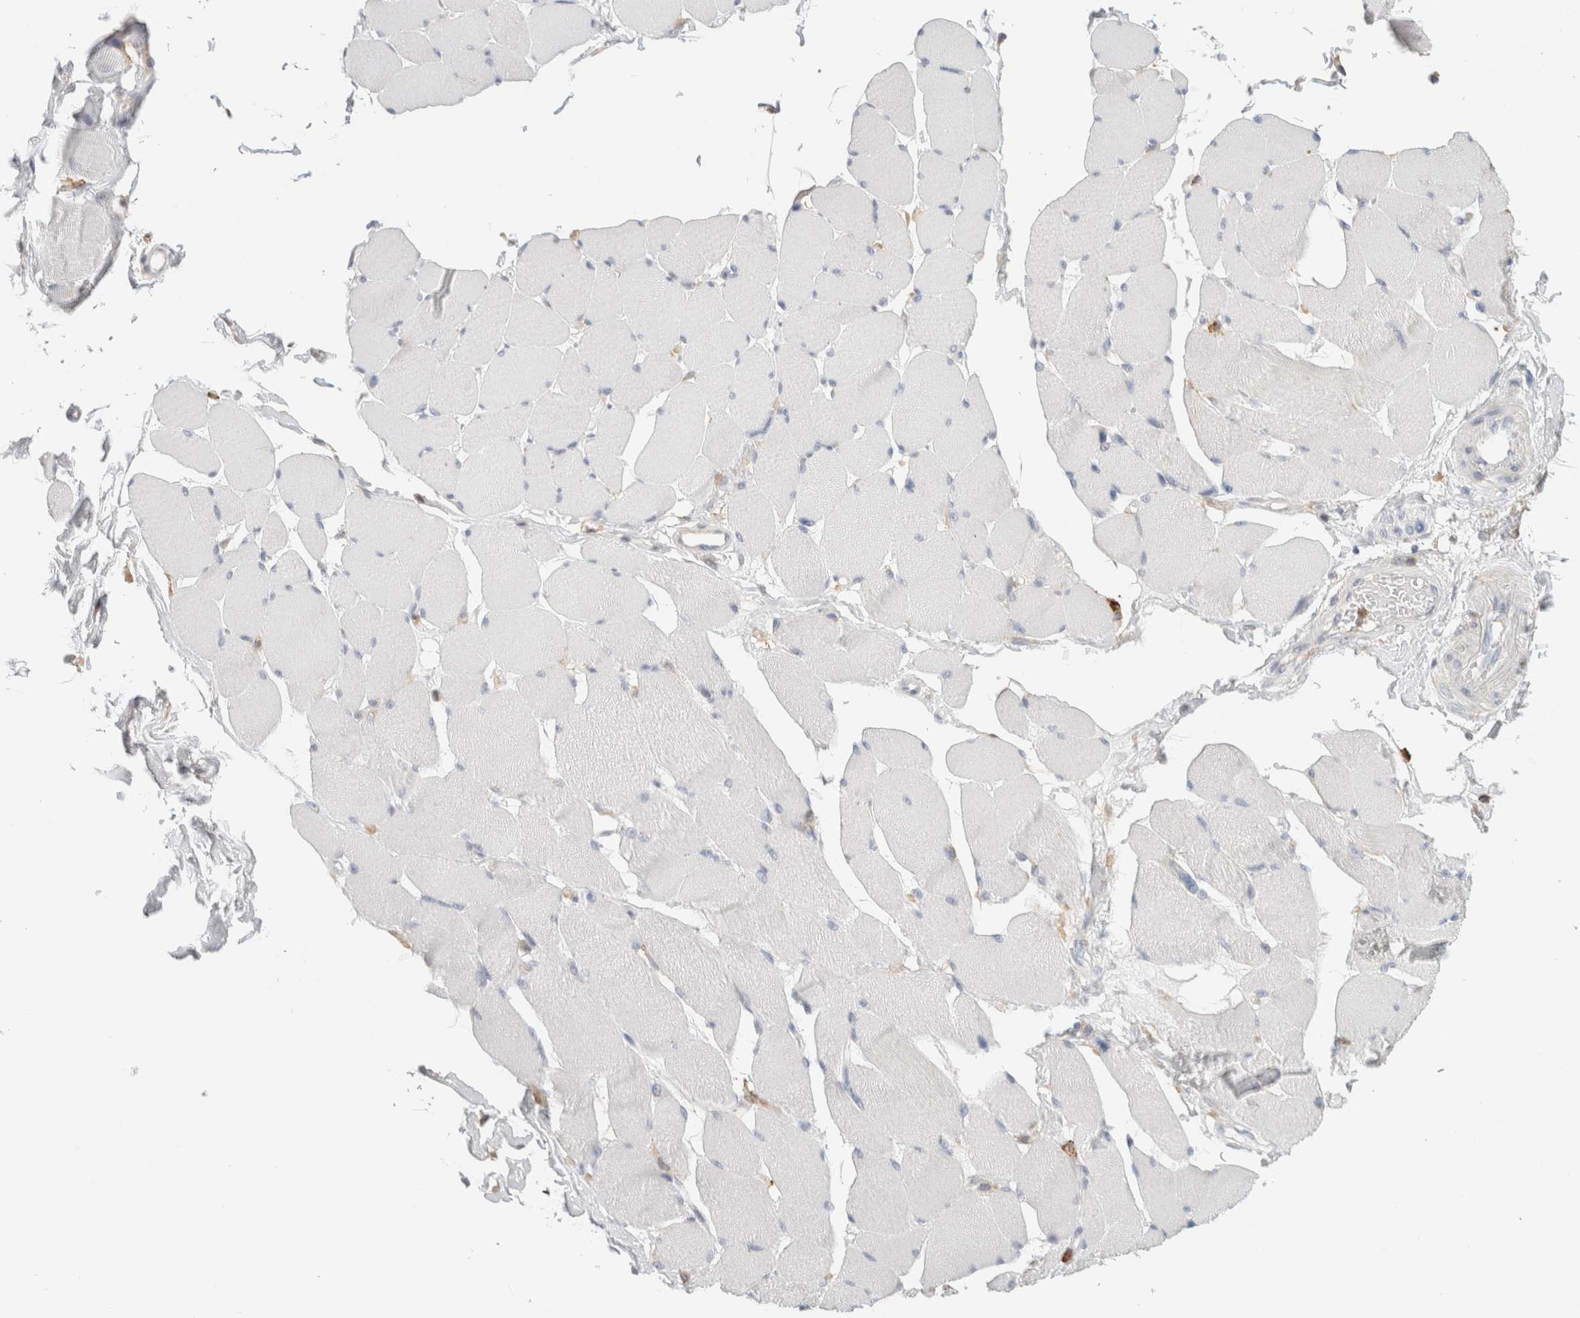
{"staining": {"intensity": "negative", "quantity": "none", "location": "none"}, "tissue": "skeletal muscle", "cell_type": "Myocytes", "image_type": "normal", "snomed": [{"axis": "morphology", "description": "Normal tissue, NOS"}, {"axis": "topography", "description": "Skin"}, {"axis": "topography", "description": "Skeletal muscle"}], "caption": "The IHC photomicrograph has no significant positivity in myocytes of skeletal muscle.", "gene": "P2RY2", "patient": {"sex": "male", "age": 83}}